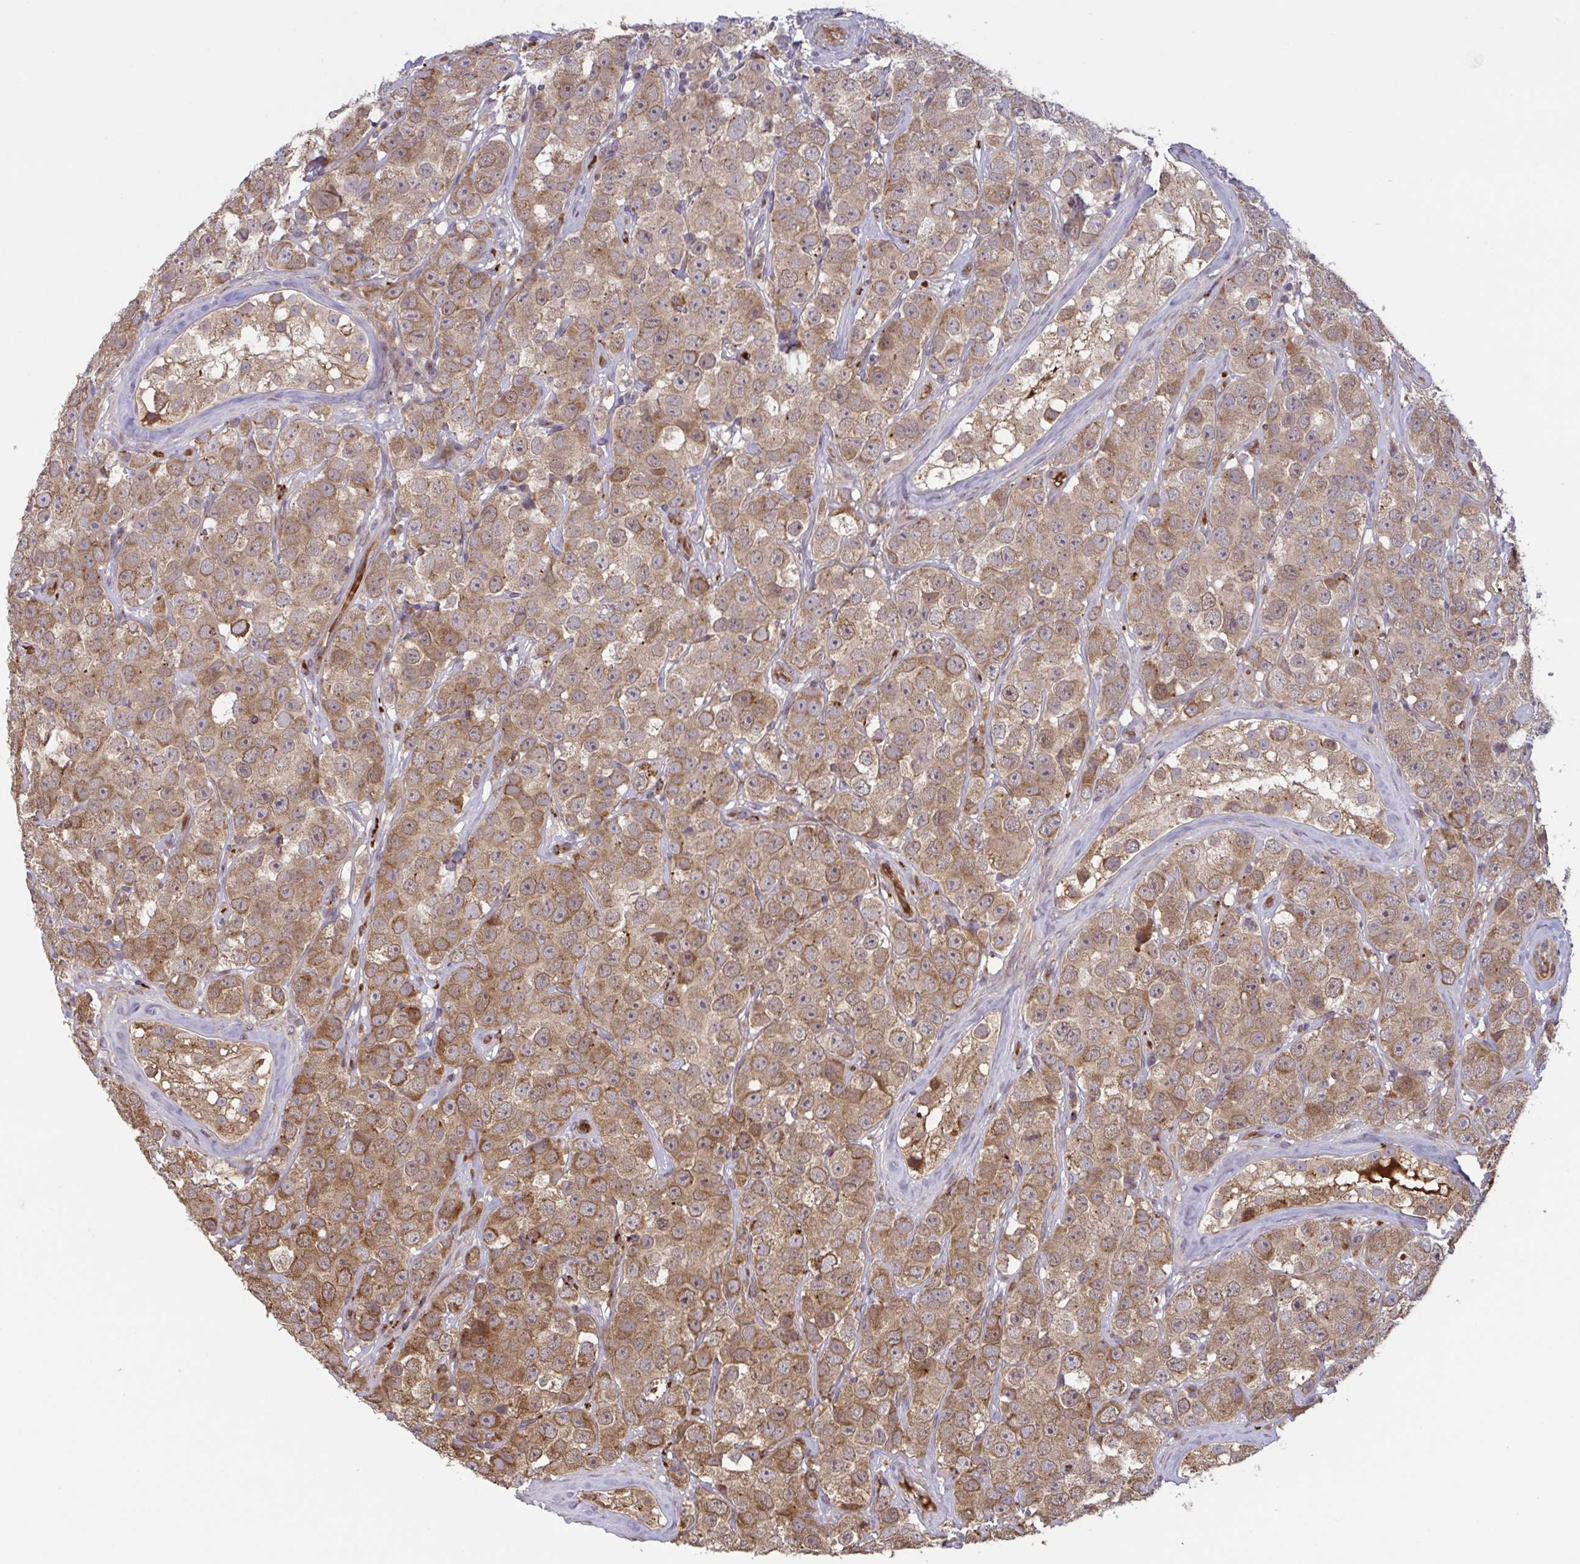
{"staining": {"intensity": "moderate", "quantity": ">75%", "location": "cytoplasmic/membranous"}, "tissue": "testis cancer", "cell_type": "Tumor cells", "image_type": "cancer", "snomed": [{"axis": "morphology", "description": "Seminoma, NOS"}, {"axis": "topography", "description": "Testis"}], "caption": "Testis cancer stained with a protein marker shows moderate staining in tumor cells.", "gene": "IL1R1", "patient": {"sex": "male", "age": 28}}